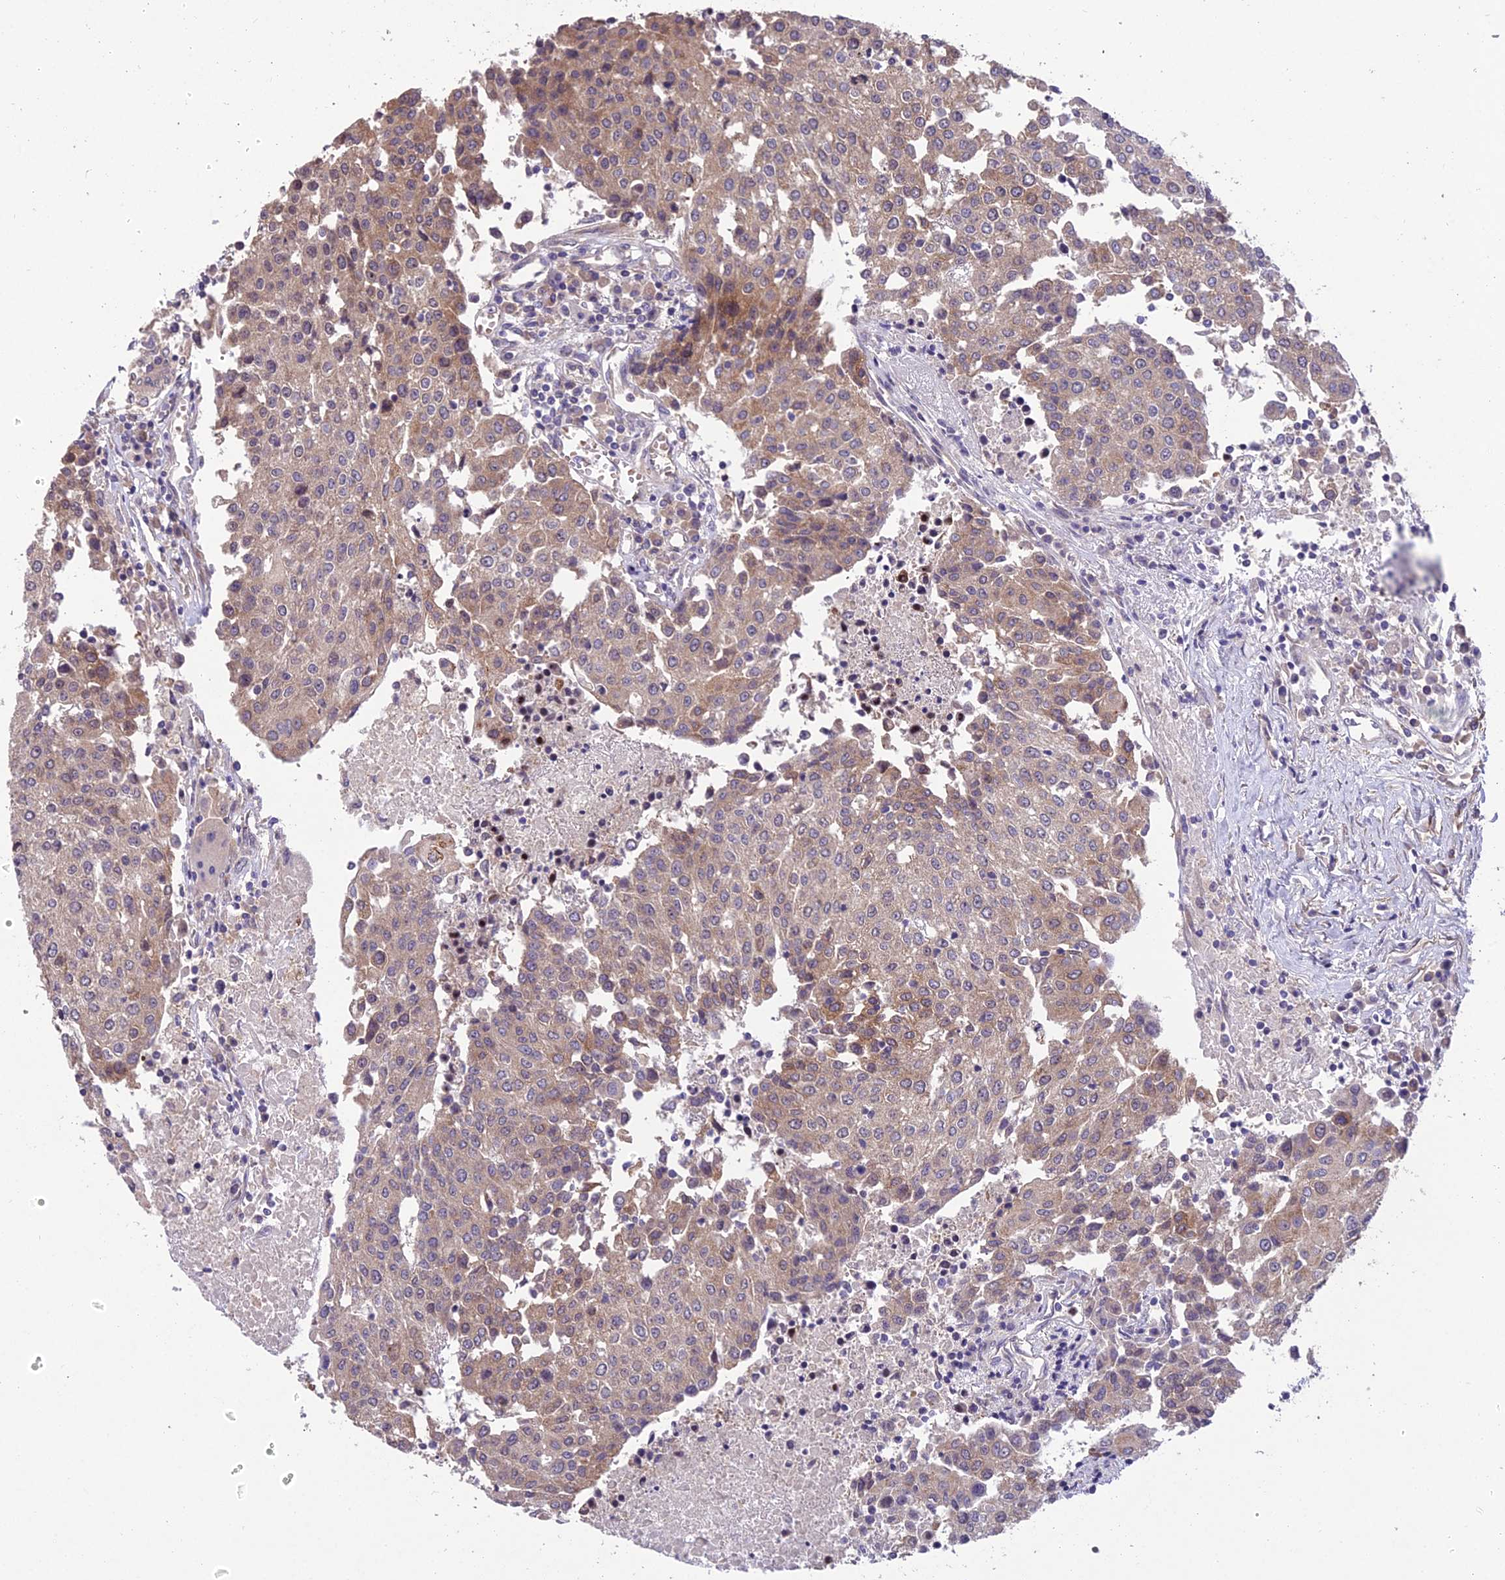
{"staining": {"intensity": "weak", "quantity": "25%-75%", "location": "cytoplasmic/membranous"}, "tissue": "urothelial cancer", "cell_type": "Tumor cells", "image_type": "cancer", "snomed": [{"axis": "morphology", "description": "Urothelial carcinoma, High grade"}, {"axis": "topography", "description": "Urinary bladder"}], "caption": "Approximately 25%-75% of tumor cells in human high-grade urothelial carcinoma reveal weak cytoplasmic/membranous protein positivity as visualized by brown immunohistochemical staining.", "gene": "CENPL", "patient": {"sex": "female", "age": 85}}